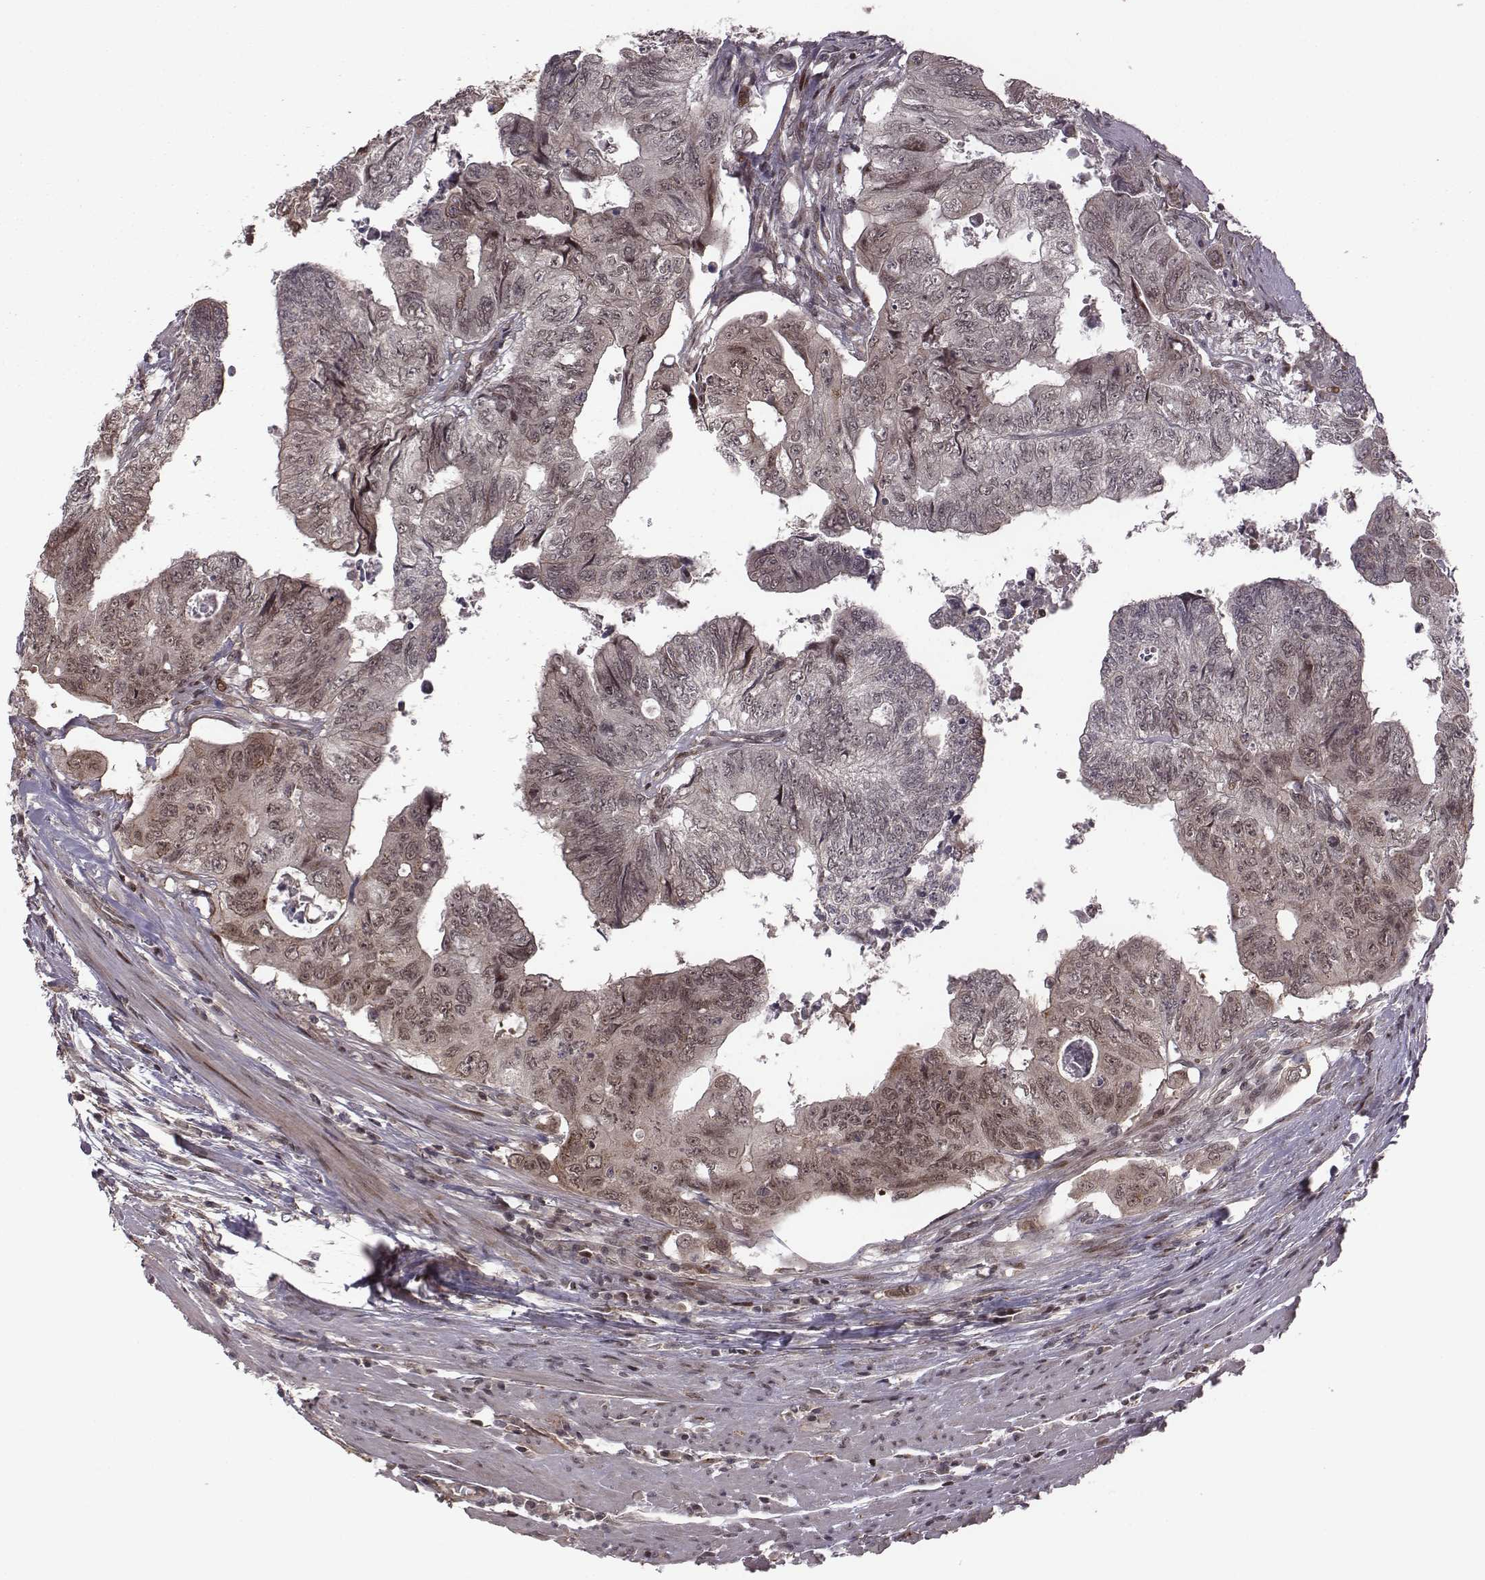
{"staining": {"intensity": "weak", "quantity": "<25%", "location": "cytoplasmic/membranous,nuclear"}, "tissue": "colorectal cancer", "cell_type": "Tumor cells", "image_type": "cancer", "snomed": [{"axis": "morphology", "description": "Adenocarcinoma, NOS"}, {"axis": "topography", "description": "Colon"}], "caption": "DAB immunohistochemical staining of colorectal cancer demonstrates no significant staining in tumor cells.", "gene": "RPL3", "patient": {"sex": "male", "age": 57}}